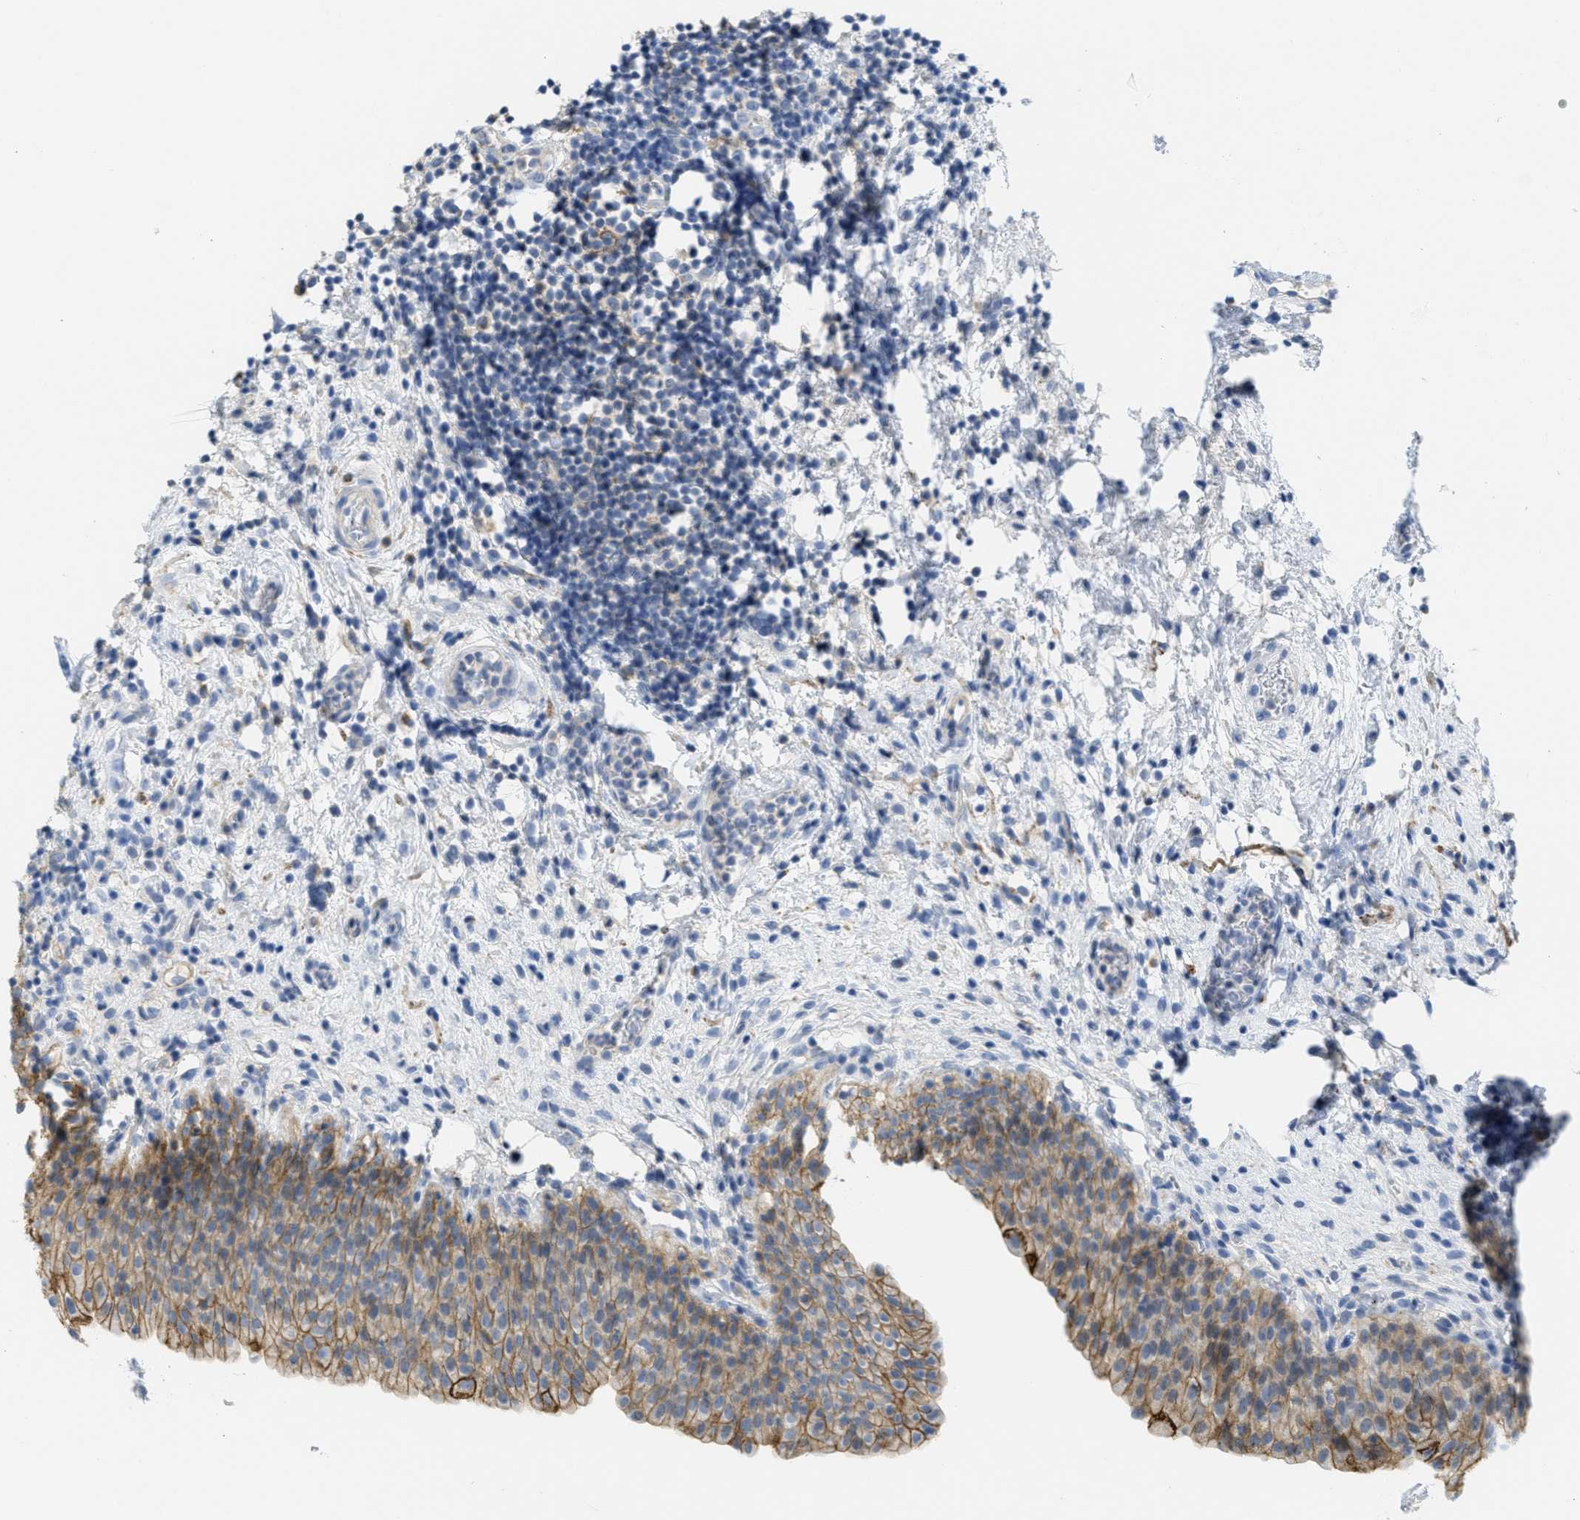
{"staining": {"intensity": "moderate", "quantity": ">75%", "location": "cytoplasmic/membranous"}, "tissue": "urinary bladder", "cell_type": "Urothelial cells", "image_type": "normal", "snomed": [{"axis": "morphology", "description": "Normal tissue, NOS"}, {"axis": "topography", "description": "Urinary bladder"}], "caption": "High-magnification brightfield microscopy of unremarkable urinary bladder stained with DAB (brown) and counterstained with hematoxylin (blue). urothelial cells exhibit moderate cytoplasmic/membranous positivity is appreciated in approximately>75% of cells. The protein is shown in brown color, while the nuclei are stained blue.", "gene": "CNNM4", "patient": {"sex": "male", "age": 37}}